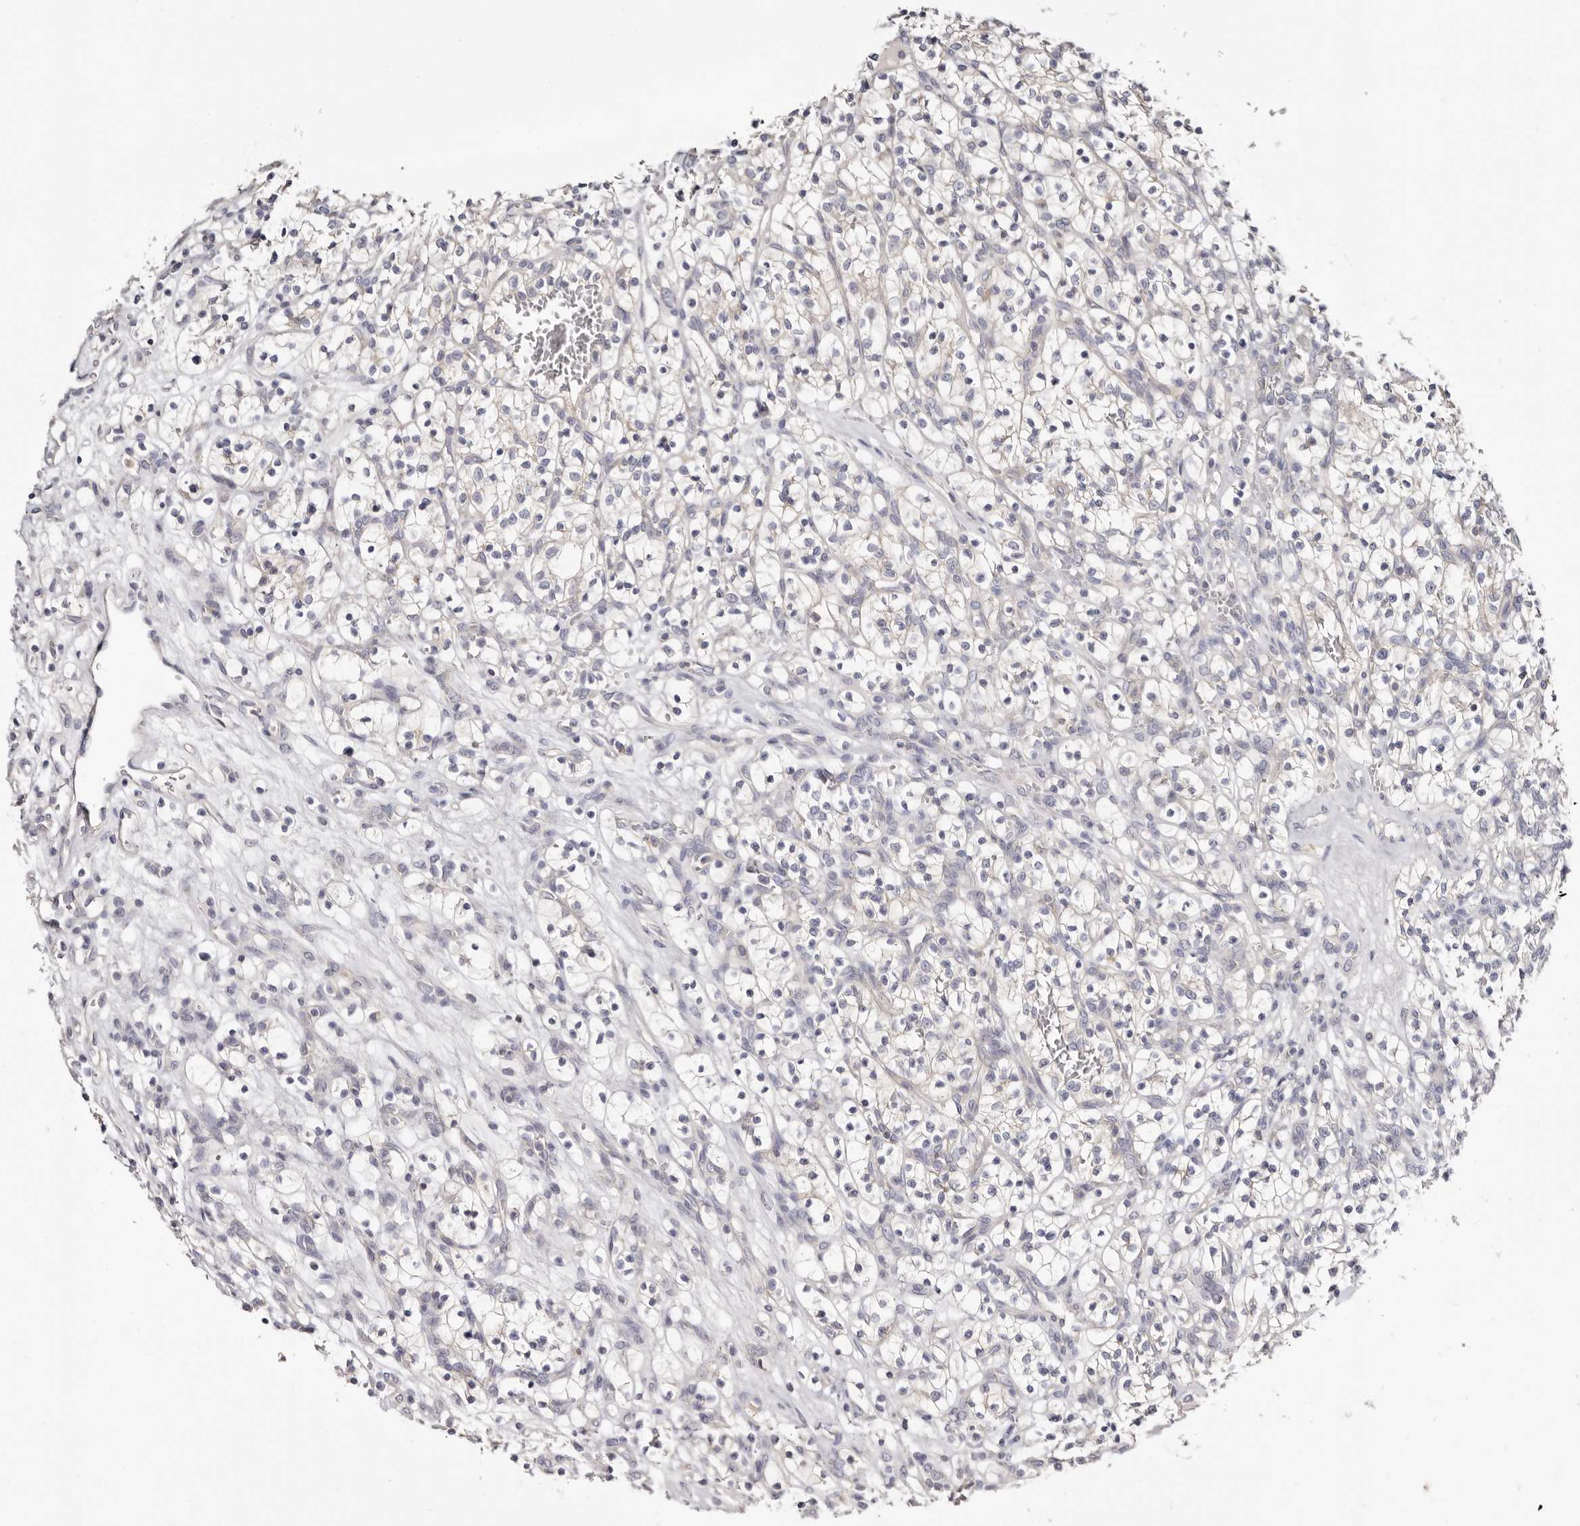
{"staining": {"intensity": "negative", "quantity": "none", "location": "none"}, "tissue": "renal cancer", "cell_type": "Tumor cells", "image_type": "cancer", "snomed": [{"axis": "morphology", "description": "Adenocarcinoma, NOS"}, {"axis": "topography", "description": "Kidney"}], "caption": "This is an immunohistochemistry (IHC) photomicrograph of renal adenocarcinoma. There is no positivity in tumor cells.", "gene": "S100A14", "patient": {"sex": "female", "age": 57}}